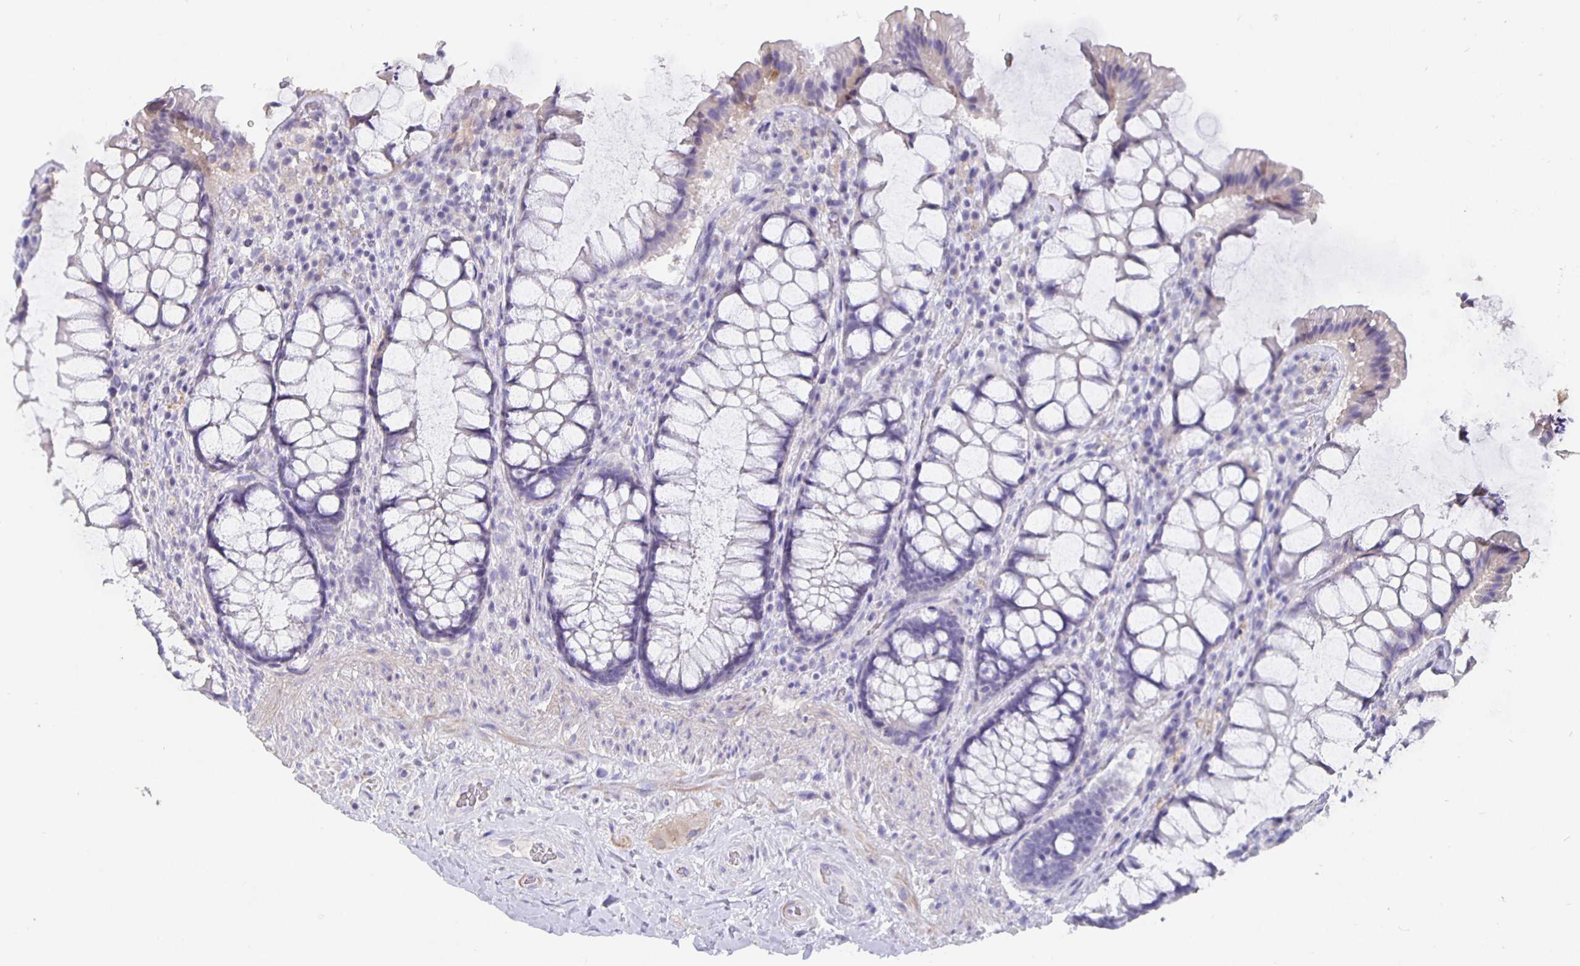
{"staining": {"intensity": "negative", "quantity": "none", "location": "none"}, "tissue": "rectum", "cell_type": "Glandular cells", "image_type": "normal", "snomed": [{"axis": "morphology", "description": "Normal tissue, NOS"}, {"axis": "topography", "description": "Rectum"}], "caption": "High magnification brightfield microscopy of normal rectum stained with DAB (3,3'-diaminobenzidine) (brown) and counterstained with hematoxylin (blue): glandular cells show no significant positivity.", "gene": "CFAP74", "patient": {"sex": "female", "age": 58}}